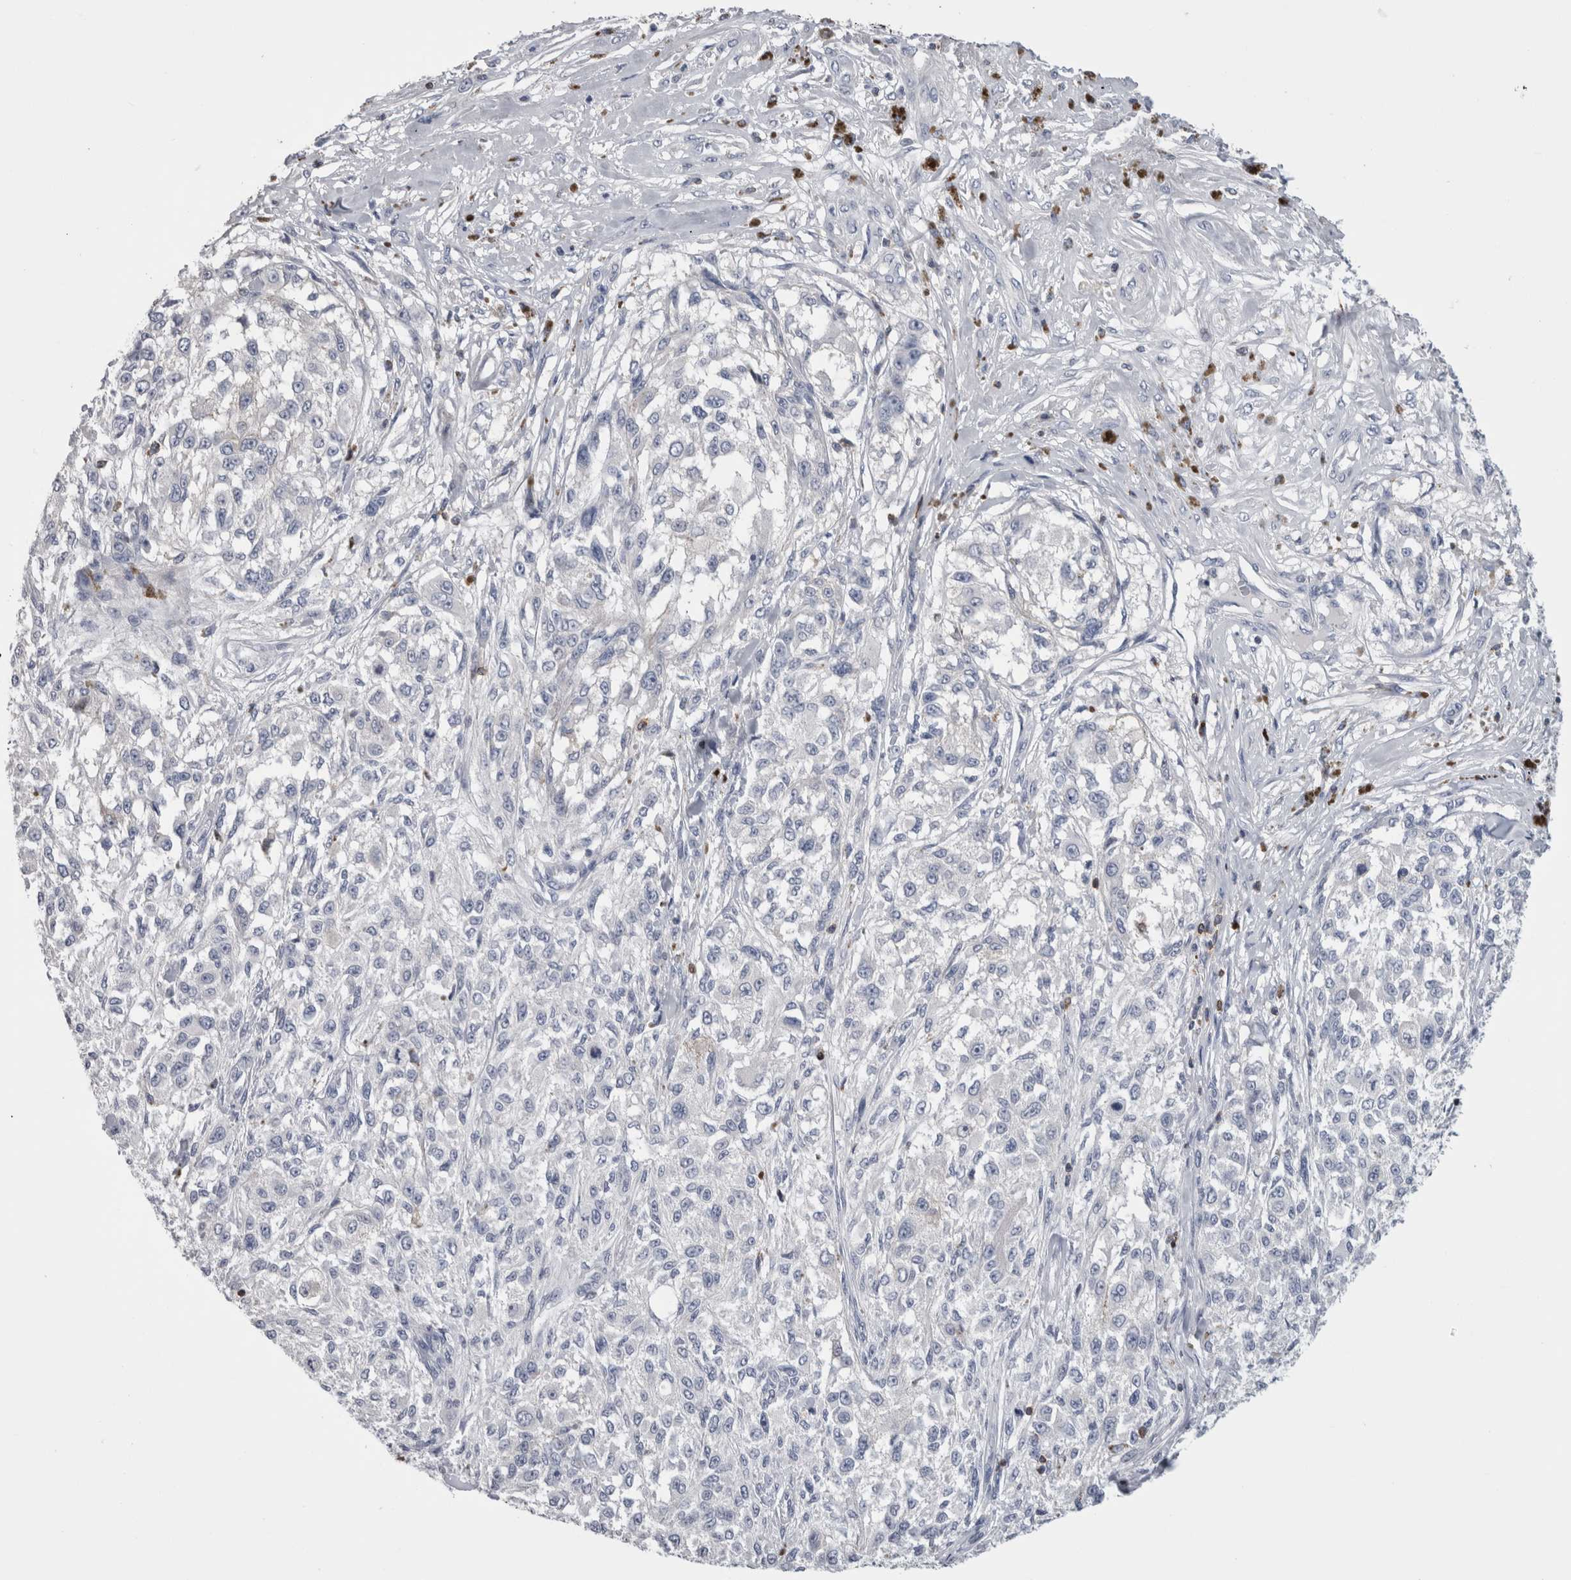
{"staining": {"intensity": "negative", "quantity": "none", "location": "none"}, "tissue": "melanoma", "cell_type": "Tumor cells", "image_type": "cancer", "snomed": [{"axis": "morphology", "description": "Necrosis, NOS"}, {"axis": "morphology", "description": "Malignant melanoma, NOS"}, {"axis": "topography", "description": "Skin"}], "caption": "Photomicrograph shows no significant protein expression in tumor cells of malignant melanoma.", "gene": "DCTN6", "patient": {"sex": "female", "age": 87}}